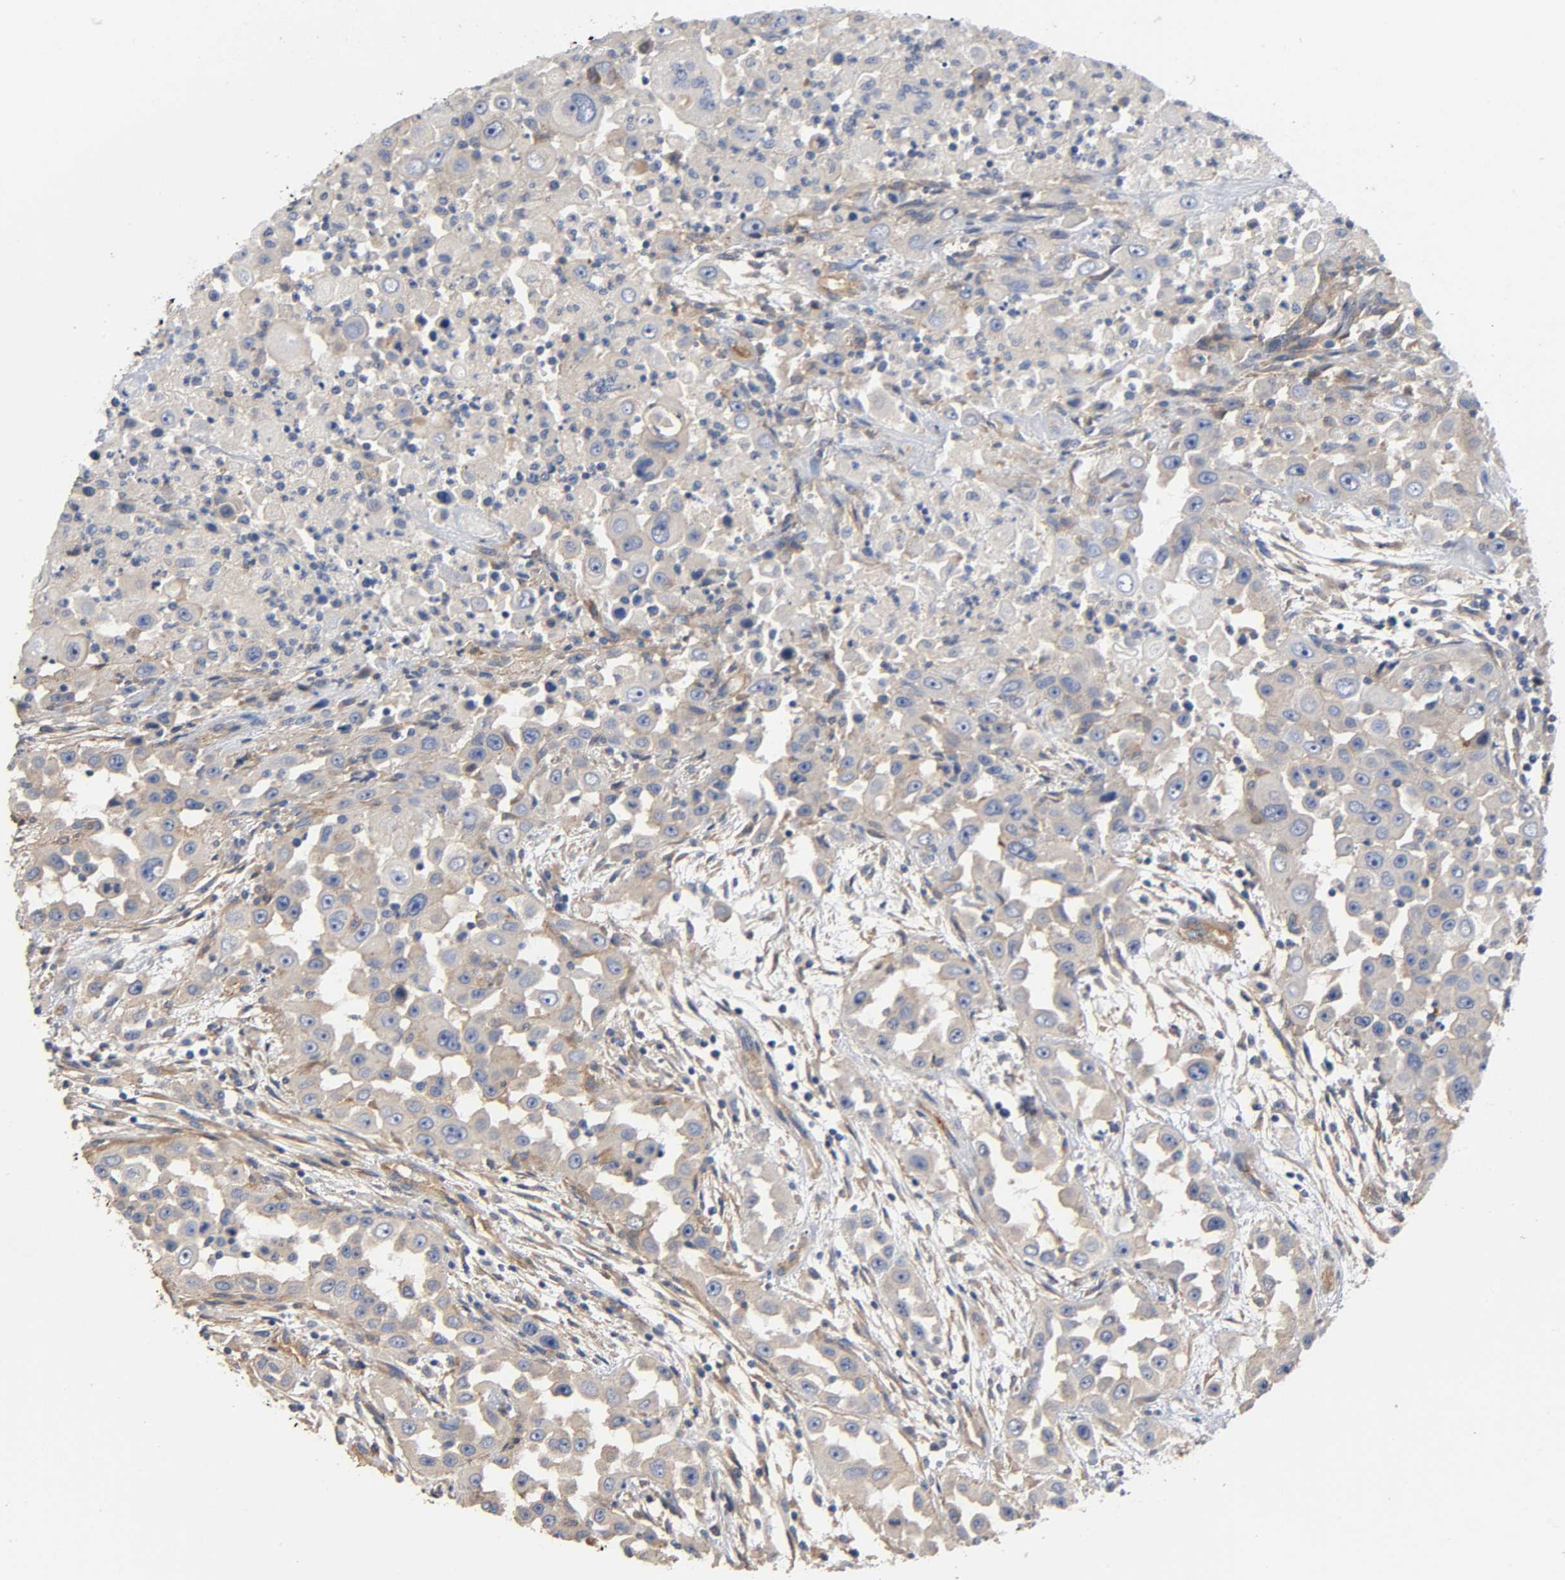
{"staining": {"intensity": "weak", "quantity": "25%-75%", "location": "cytoplasmic/membranous"}, "tissue": "head and neck cancer", "cell_type": "Tumor cells", "image_type": "cancer", "snomed": [{"axis": "morphology", "description": "Carcinoma, NOS"}, {"axis": "topography", "description": "Head-Neck"}], "caption": "Carcinoma (head and neck) stained with DAB immunohistochemistry (IHC) shows low levels of weak cytoplasmic/membranous staining in approximately 25%-75% of tumor cells. (Brightfield microscopy of DAB IHC at high magnification).", "gene": "MARS1", "patient": {"sex": "male", "age": 87}}